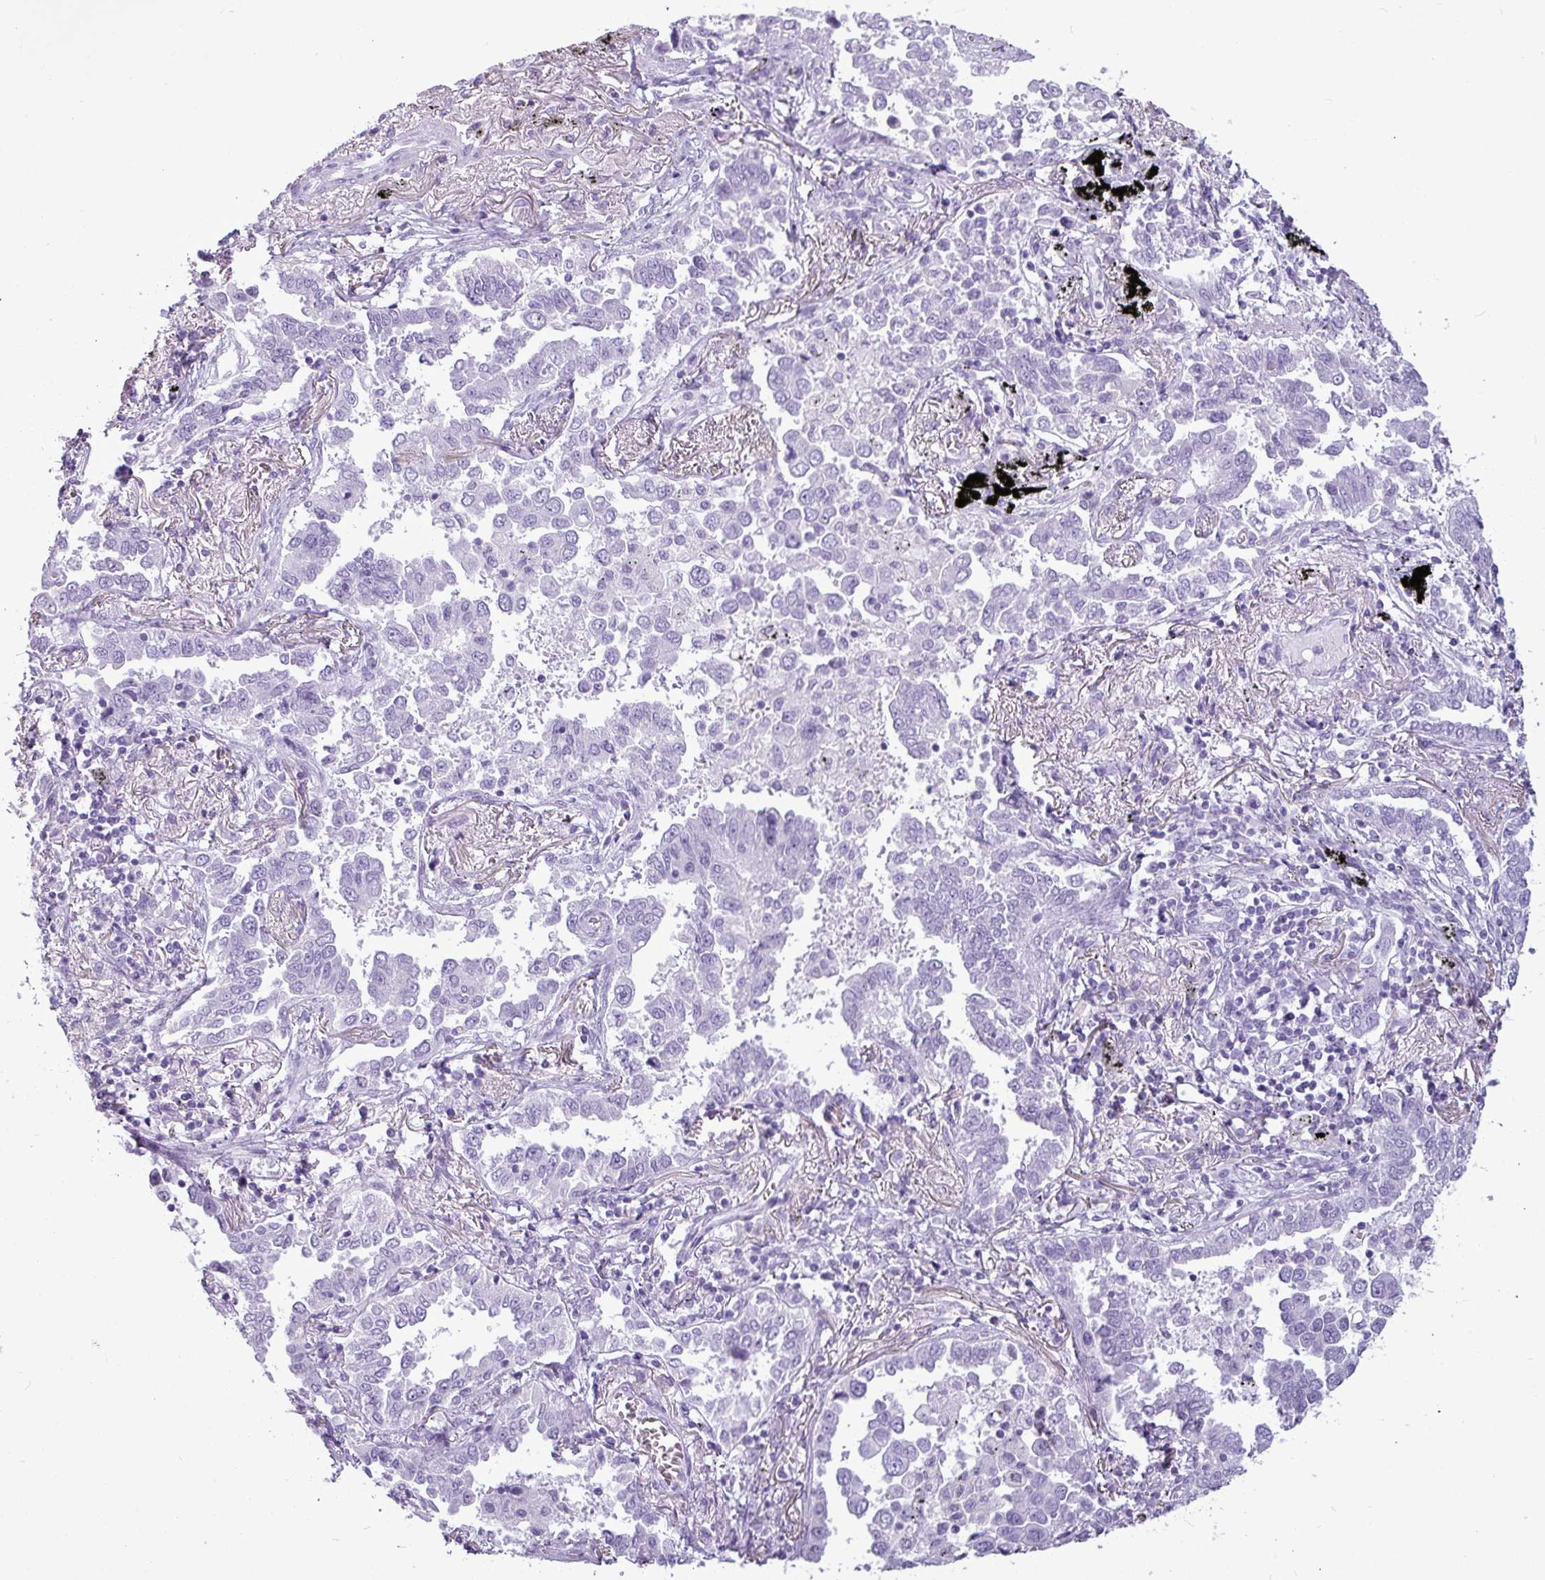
{"staining": {"intensity": "negative", "quantity": "none", "location": "none"}, "tissue": "lung cancer", "cell_type": "Tumor cells", "image_type": "cancer", "snomed": [{"axis": "morphology", "description": "Adenocarcinoma, NOS"}, {"axis": "topography", "description": "Lung"}], "caption": "This is an immunohistochemistry (IHC) histopathology image of lung cancer (adenocarcinoma). There is no staining in tumor cells.", "gene": "AMY1B", "patient": {"sex": "male", "age": 67}}